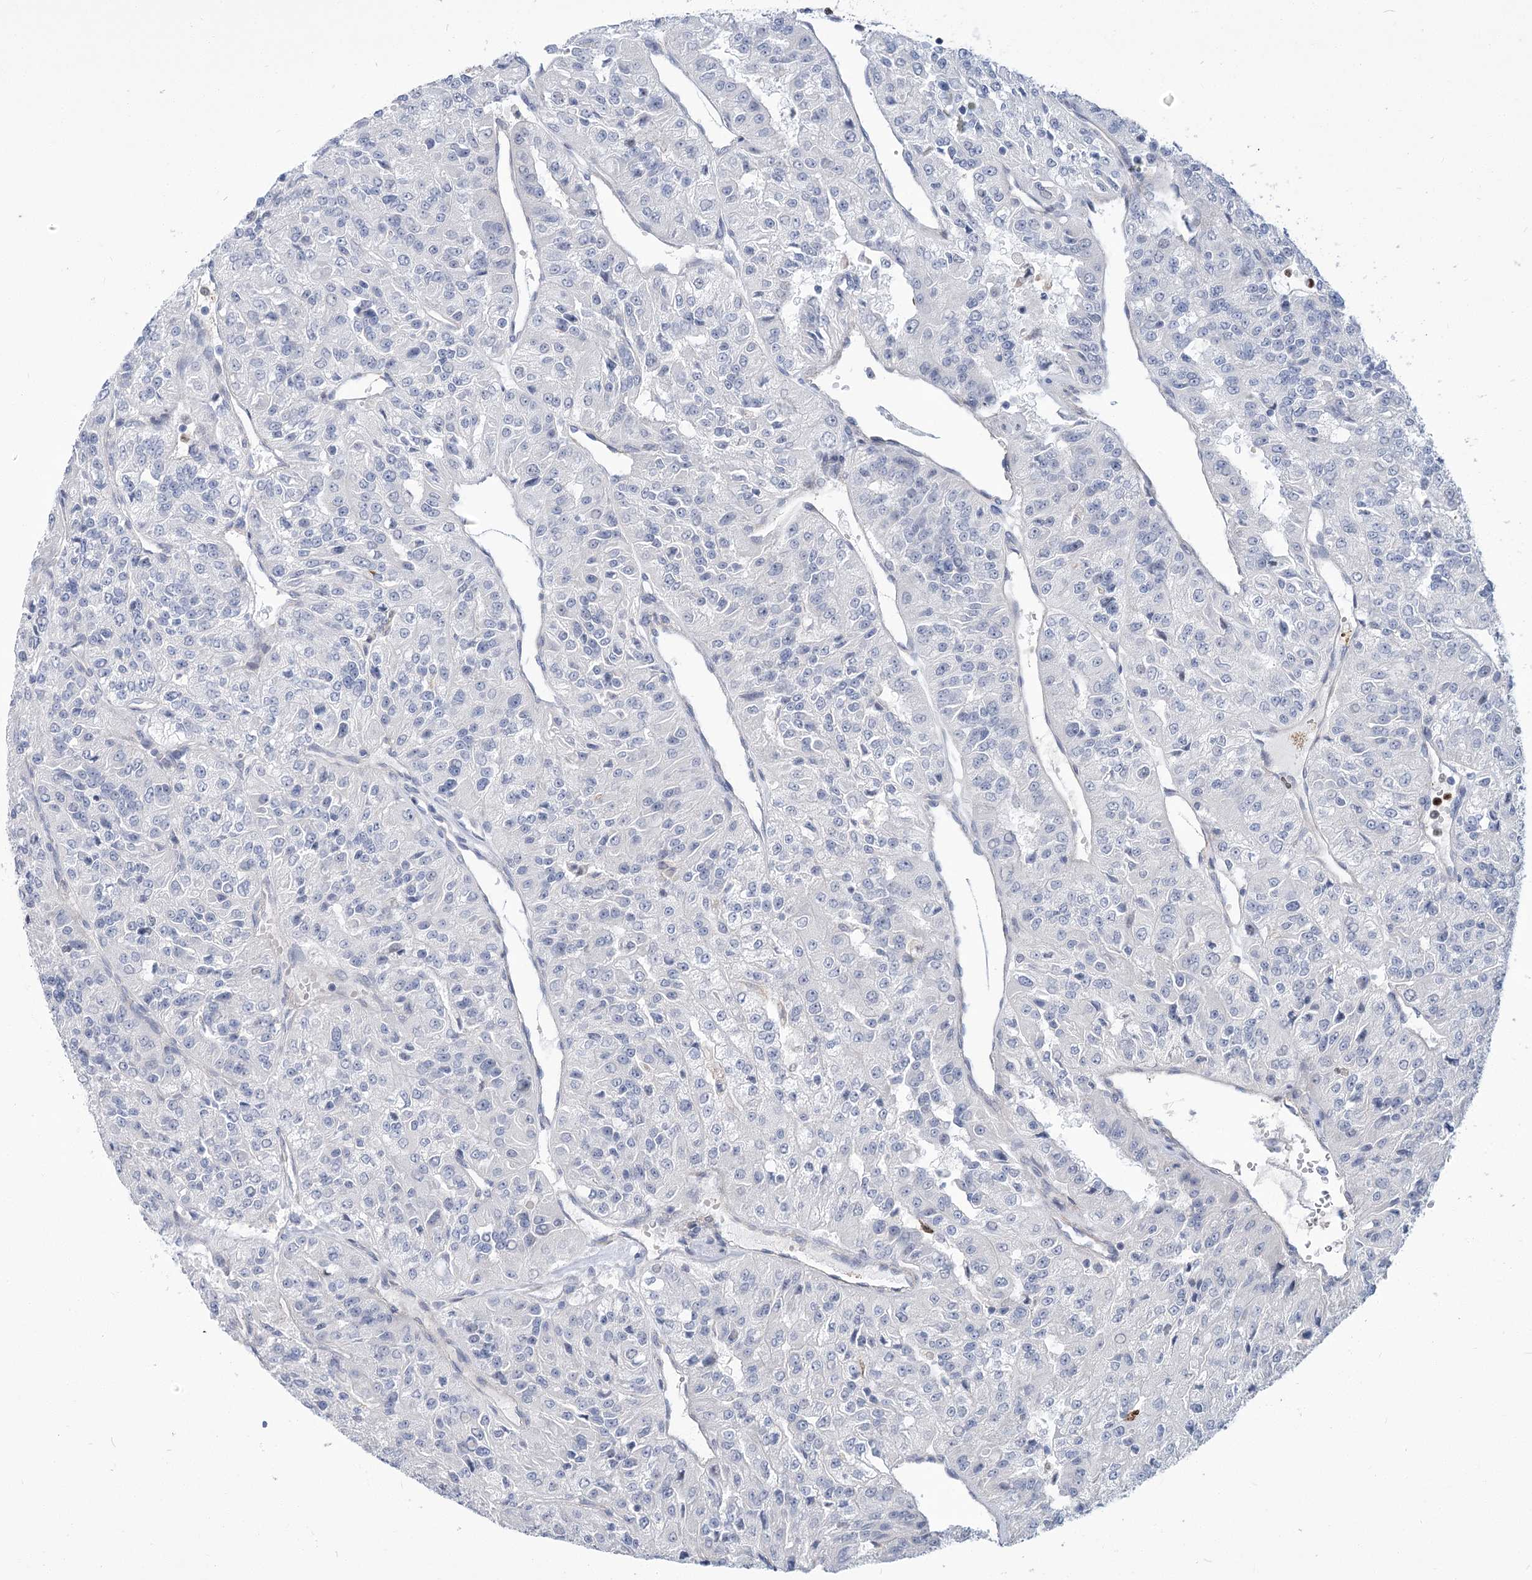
{"staining": {"intensity": "negative", "quantity": "none", "location": "none"}, "tissue": "renal cancer", "cell_type": "Tumor cells", "image_type": "cancer", "snomed": [{"axis": "morphology", "description": "Adenocarcinoma, NOS"}, {"axis": "topography", "description": "Kidney"}], "caption": "This is an immunohistochemistry histopathology image of renal cancer. There is no positivity in tumor cells.", "gene": "THAP6", "patient": {"sex": "female", "age": 63}}